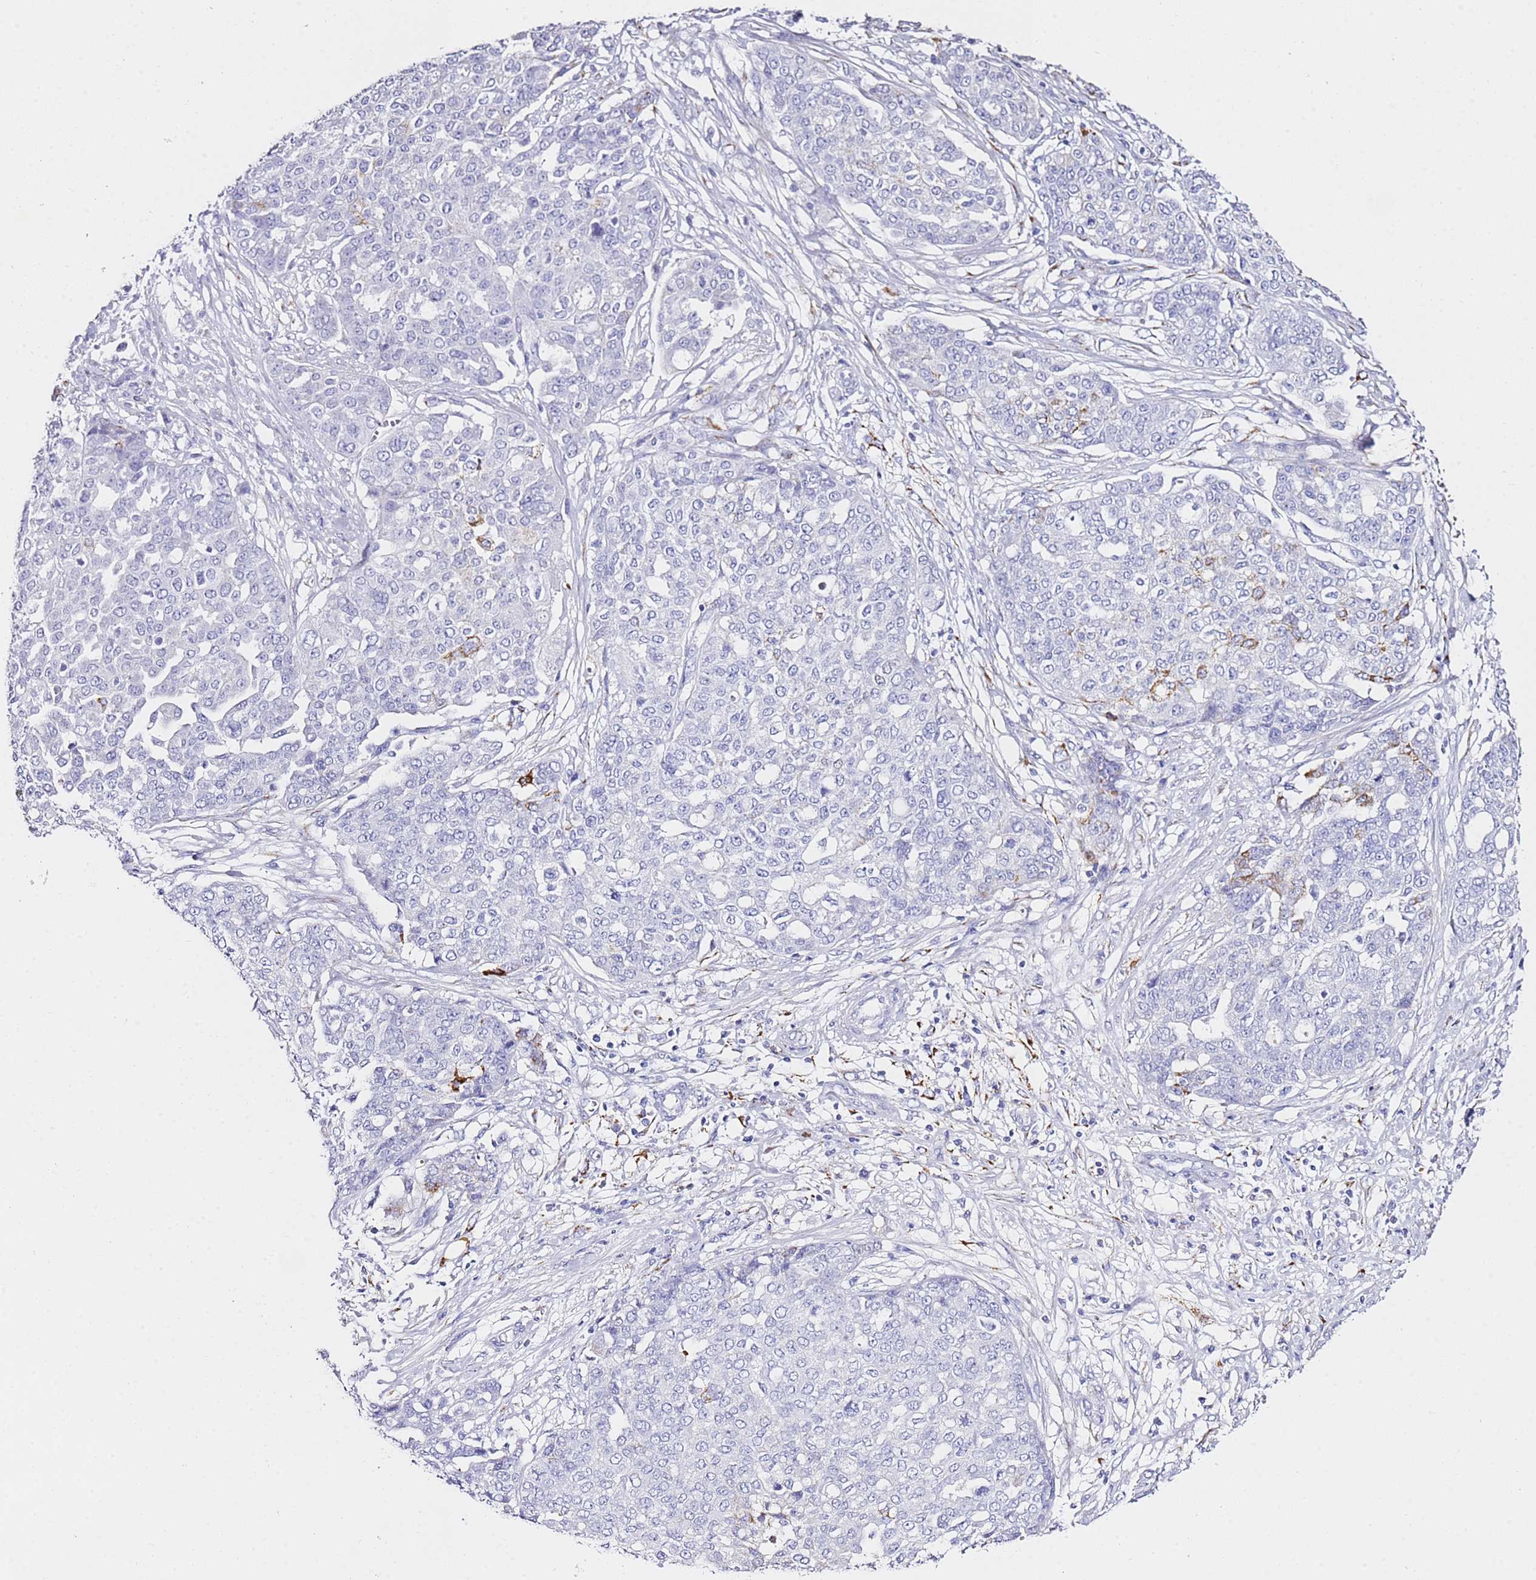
{"staining": {"intensity": "negative", "quantity": "none", "location": "none"}, "tissue": "ovarian cancer", "cell_type": "Tumor cells", "image_type": "cancer", "snomed": [{"axis": "morphology", "description": "Cystadenocarcinoma, serous, NOS"}, {"axis": "topography", "description": "Soft tissue"}, {"axis": "topography", "description": "Ovary"}], "caption": "The micrograph displays no significant staining in tumor cells of ovarian cancer. Brightfield microscopy of IHC stained with DAB (3,3'-diaminobenzidine) (brown) and hematoxylin (blue), captured at high magnification.", "gene": "PTBP2", "patient": {"sex": "female", "age": 57}}